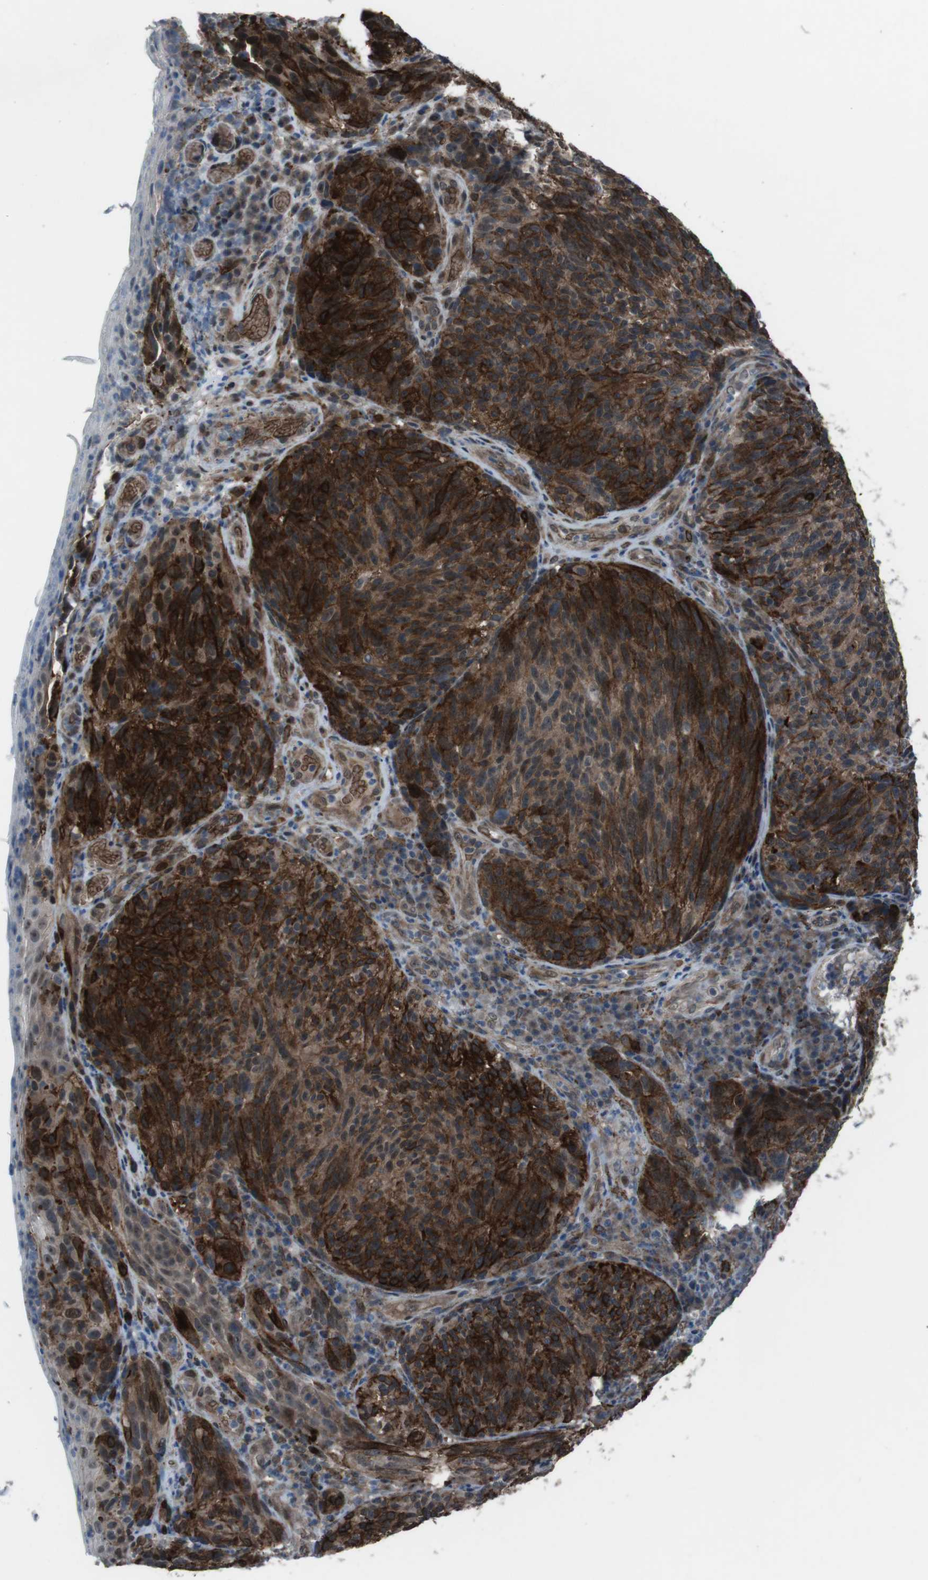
{"staining": {"intensity": "strong", "quantity": ">75%", "location": "cytoplasmic/membranous"}, "tissue": "melanoma", "cell_type": "Tumor cells", "image_type": "cancer", "snomed": [{"axis": "morphology", "description": "Malignant melanoma, NOS"}, {"axis": "topography", "description": "Skin"}], "caption": "Brown immunohistochemical staining in melanoma displays strong cytoplasmic/membranous expression in about >75% of tumor cells. The staining was performed using DAB (3,3'-diaminobenzidine), with brown indicating positive protein expression. Nuclei are stained blue with hematoxylin.", "gene": "GDF10", "patient": {"sex": "female", "age": 73}}